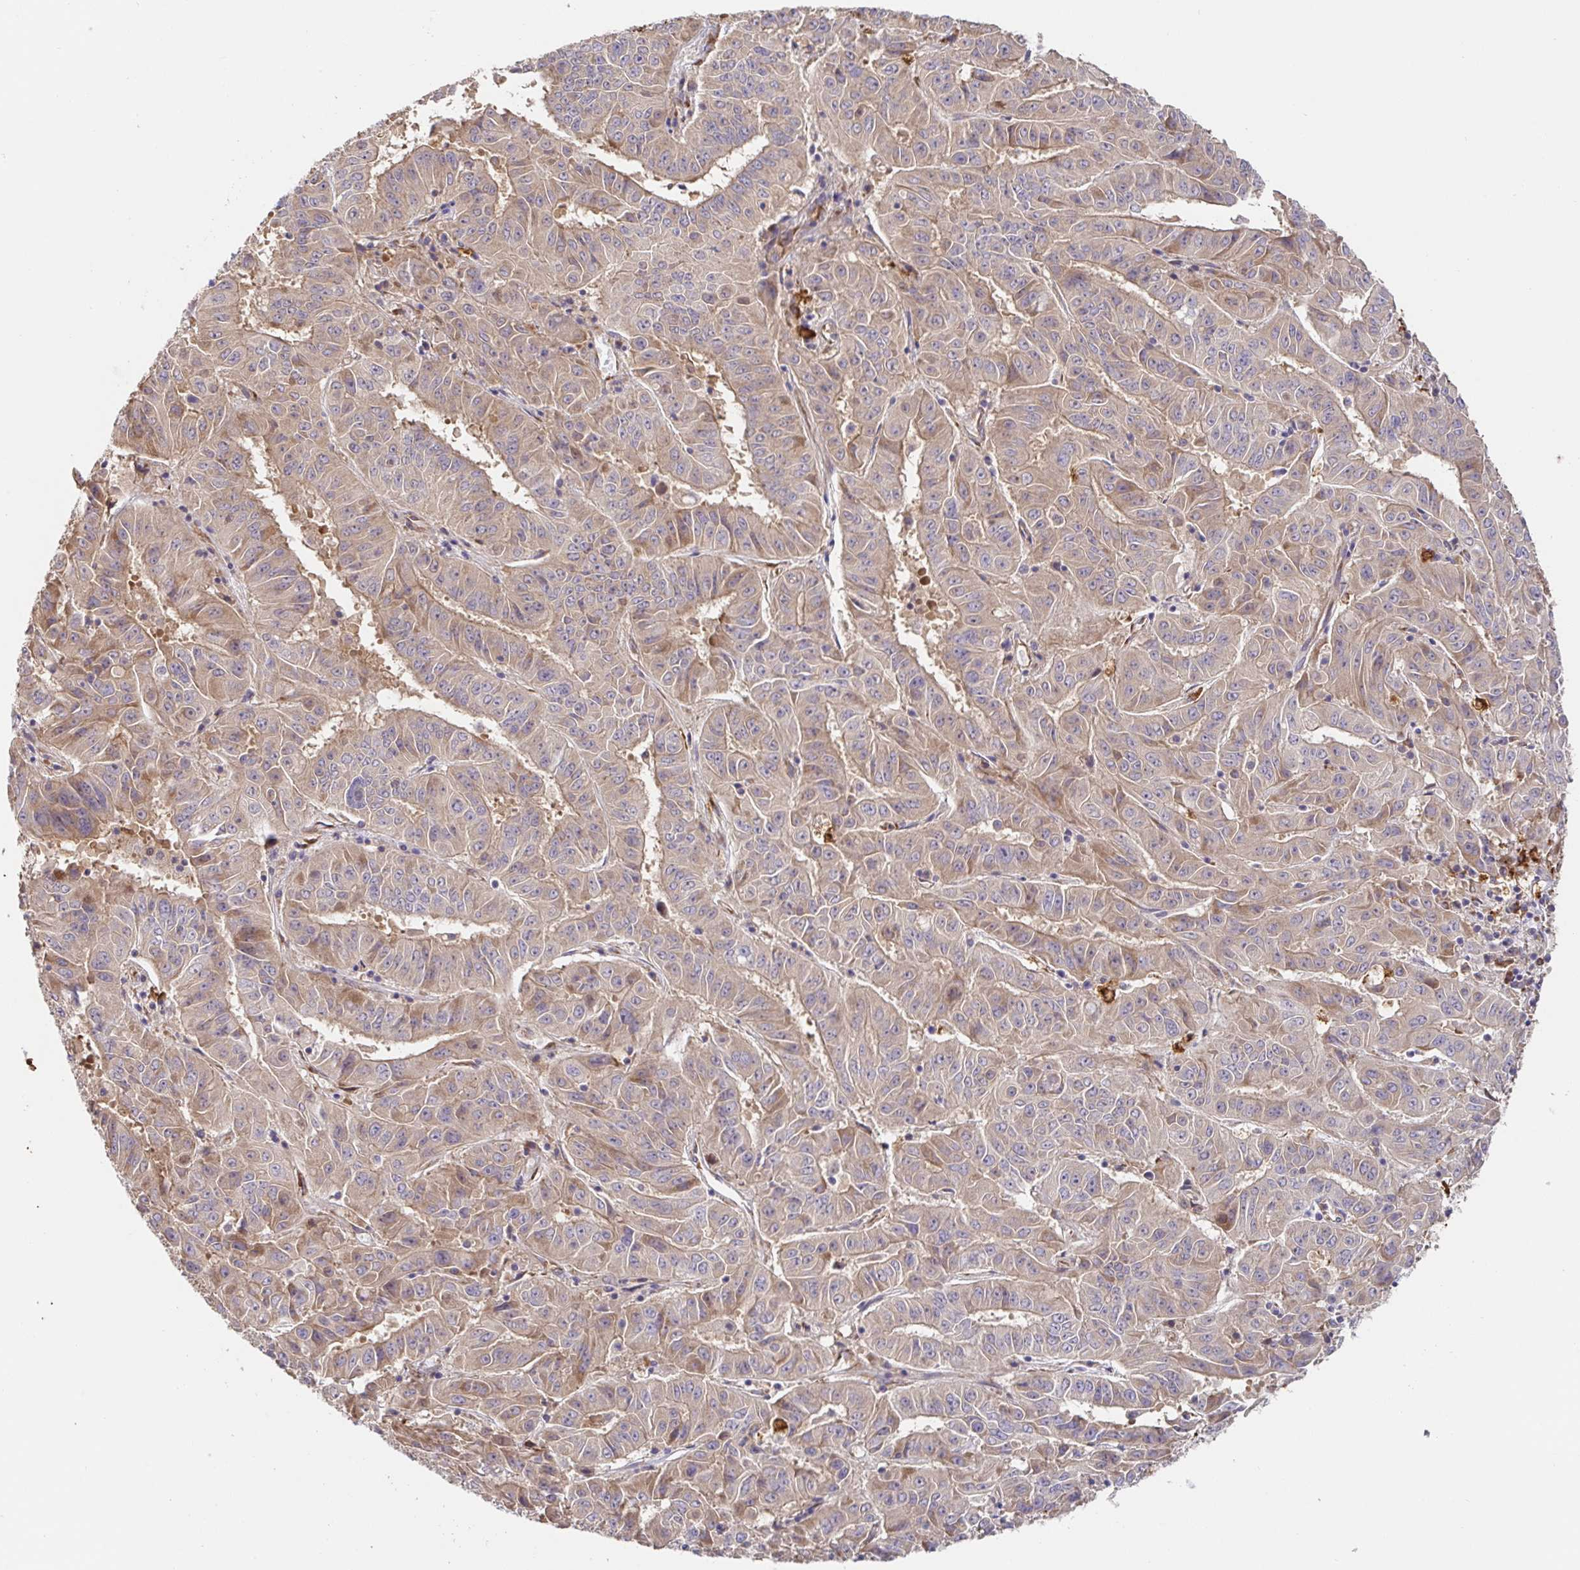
{"staining": {"intensity": "weak", "quantity": ">75%", "location": "cytoplasmic/membranous"}, "tissue": "pancreatic cancer", "cell_type": "Tumor cells", "image_type": "cancer", "snomed": [{"axis": "morphology", "description": "Adenocarcinoma, NOS"}, {"axis": "topography", "description": "Pancreas"}], "caption": "There is low levels of weak cytoplasmic/membranous staining in tumor cells of pancreatic cancer (adenocarcinoma), as demonstrated by immunohistochemical staining (brown color).", "gene": "PDPK1", "patient": {"sex": "male", "age": 63}}